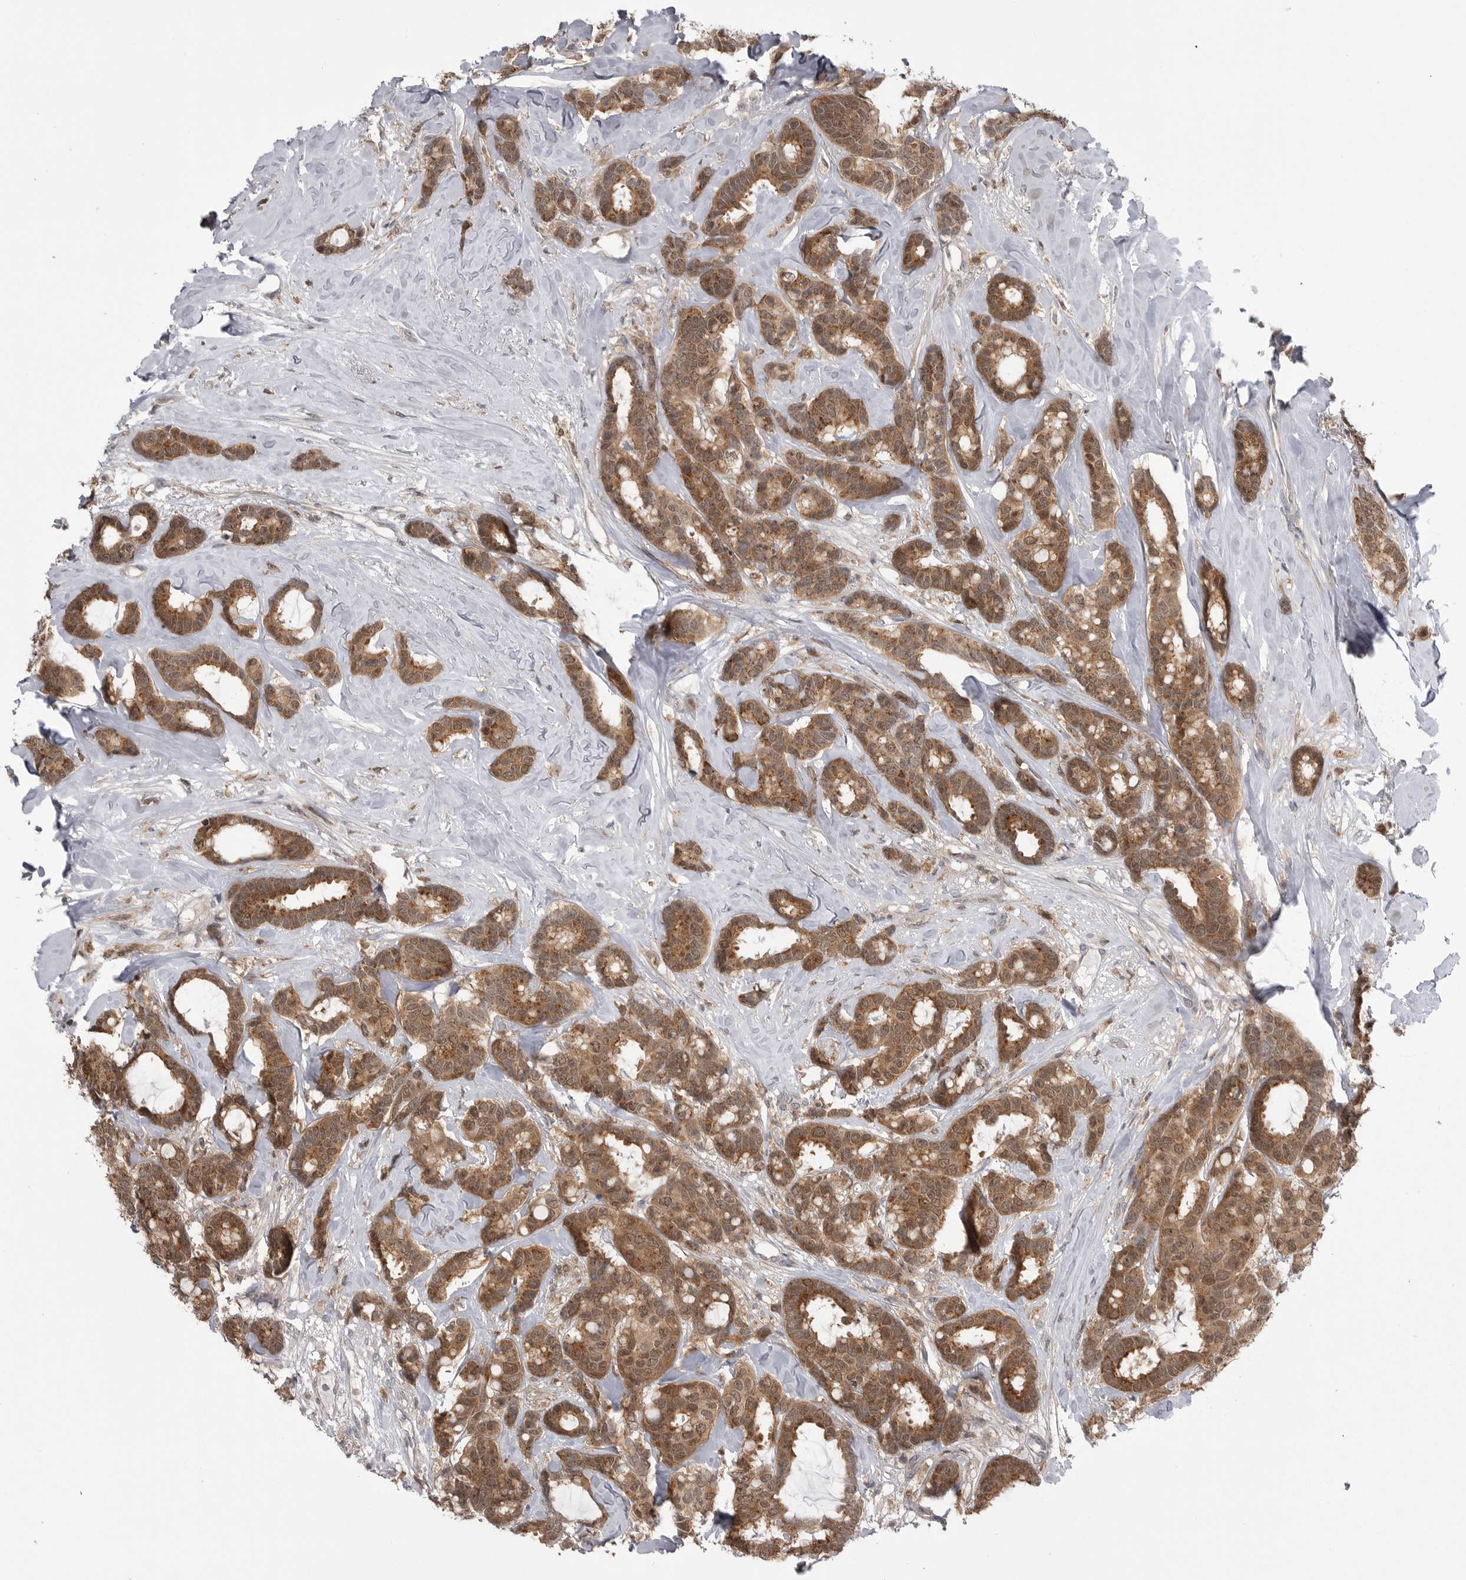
{"staining": {"intensity": "moderate", "quantity": ">75%", "location": "cytoplasmic/membranous,nuclear"}, "tissue": "breast cancer", "cell_type": "Tumor cells", "image_type": "cancer", "snomed": [{"axis": "morphology", "description": "Duct carcinoma"}, {"axis": "topography", "description": "Breast"}], "caption": "Breast cancer was stained to show a protein in brown. There is medium levels of moderate cytoplasmic/membranous and nuclear staining in about >75% of tumor cells.", "gene": "MAPK13", "patient": {"sex": "female", "age": 87}}